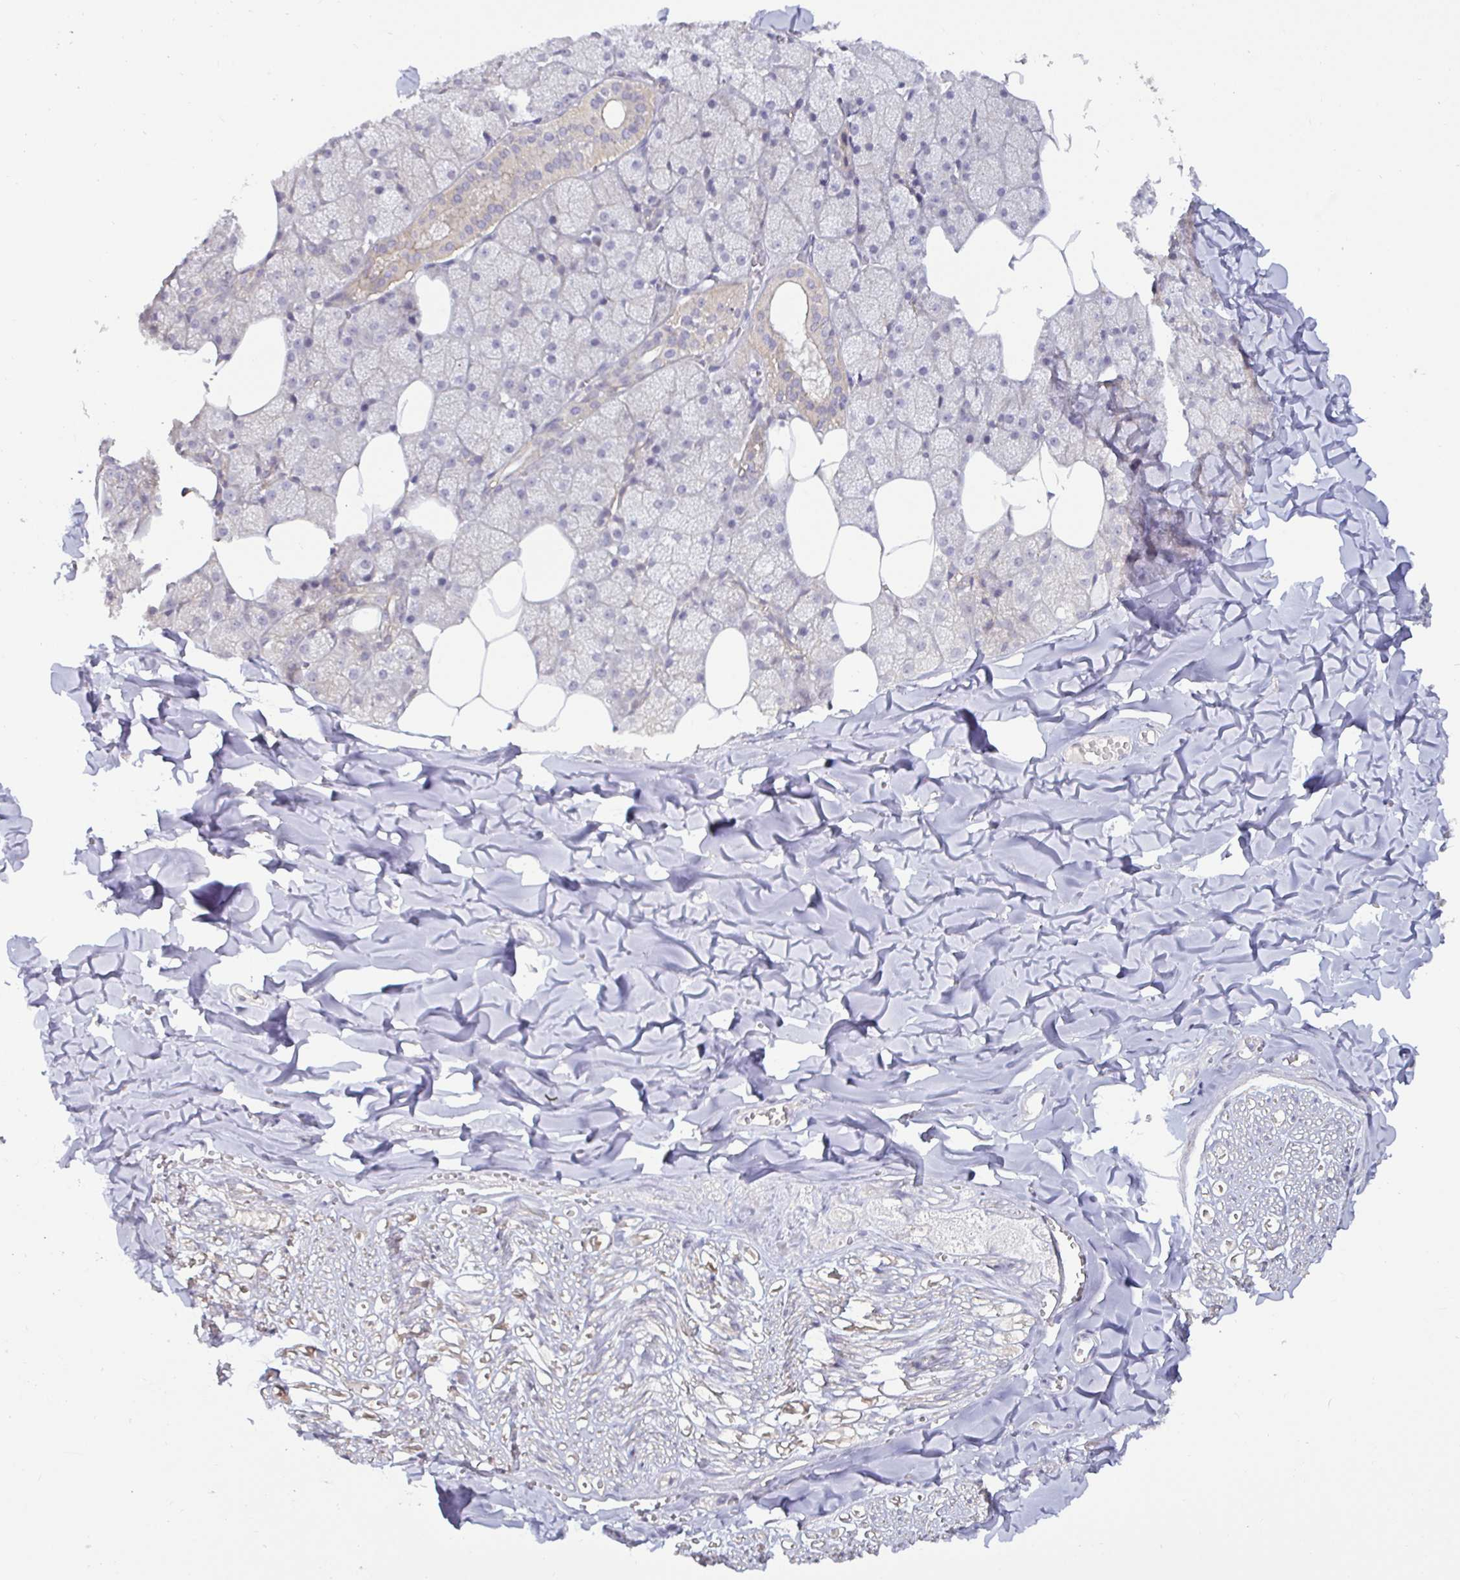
{"staining": {"intensity": "weak", "quantity": "25%-75%", "location": "cytoplasmic/membranous"}, "tissue": "salivary gland", "cell_type": "Glandular cells", "image_type": "normal", "snomed": [{"axis": "morphology", "description": "Normal tissue, NOS"}, {"axis": "topography", "description": "Salivary gland"}, {"axis": "topography", "description": "Peripheral nerve tissue"}], "caption": "Human salivary gland stained for a protein (brown) demonstrates weak cytoplasmic/membranous positive staining in approximately 25%-75% of glandular cells.", "gene": "GSTM1", "patient": {"sex": "male", "age": 38}}